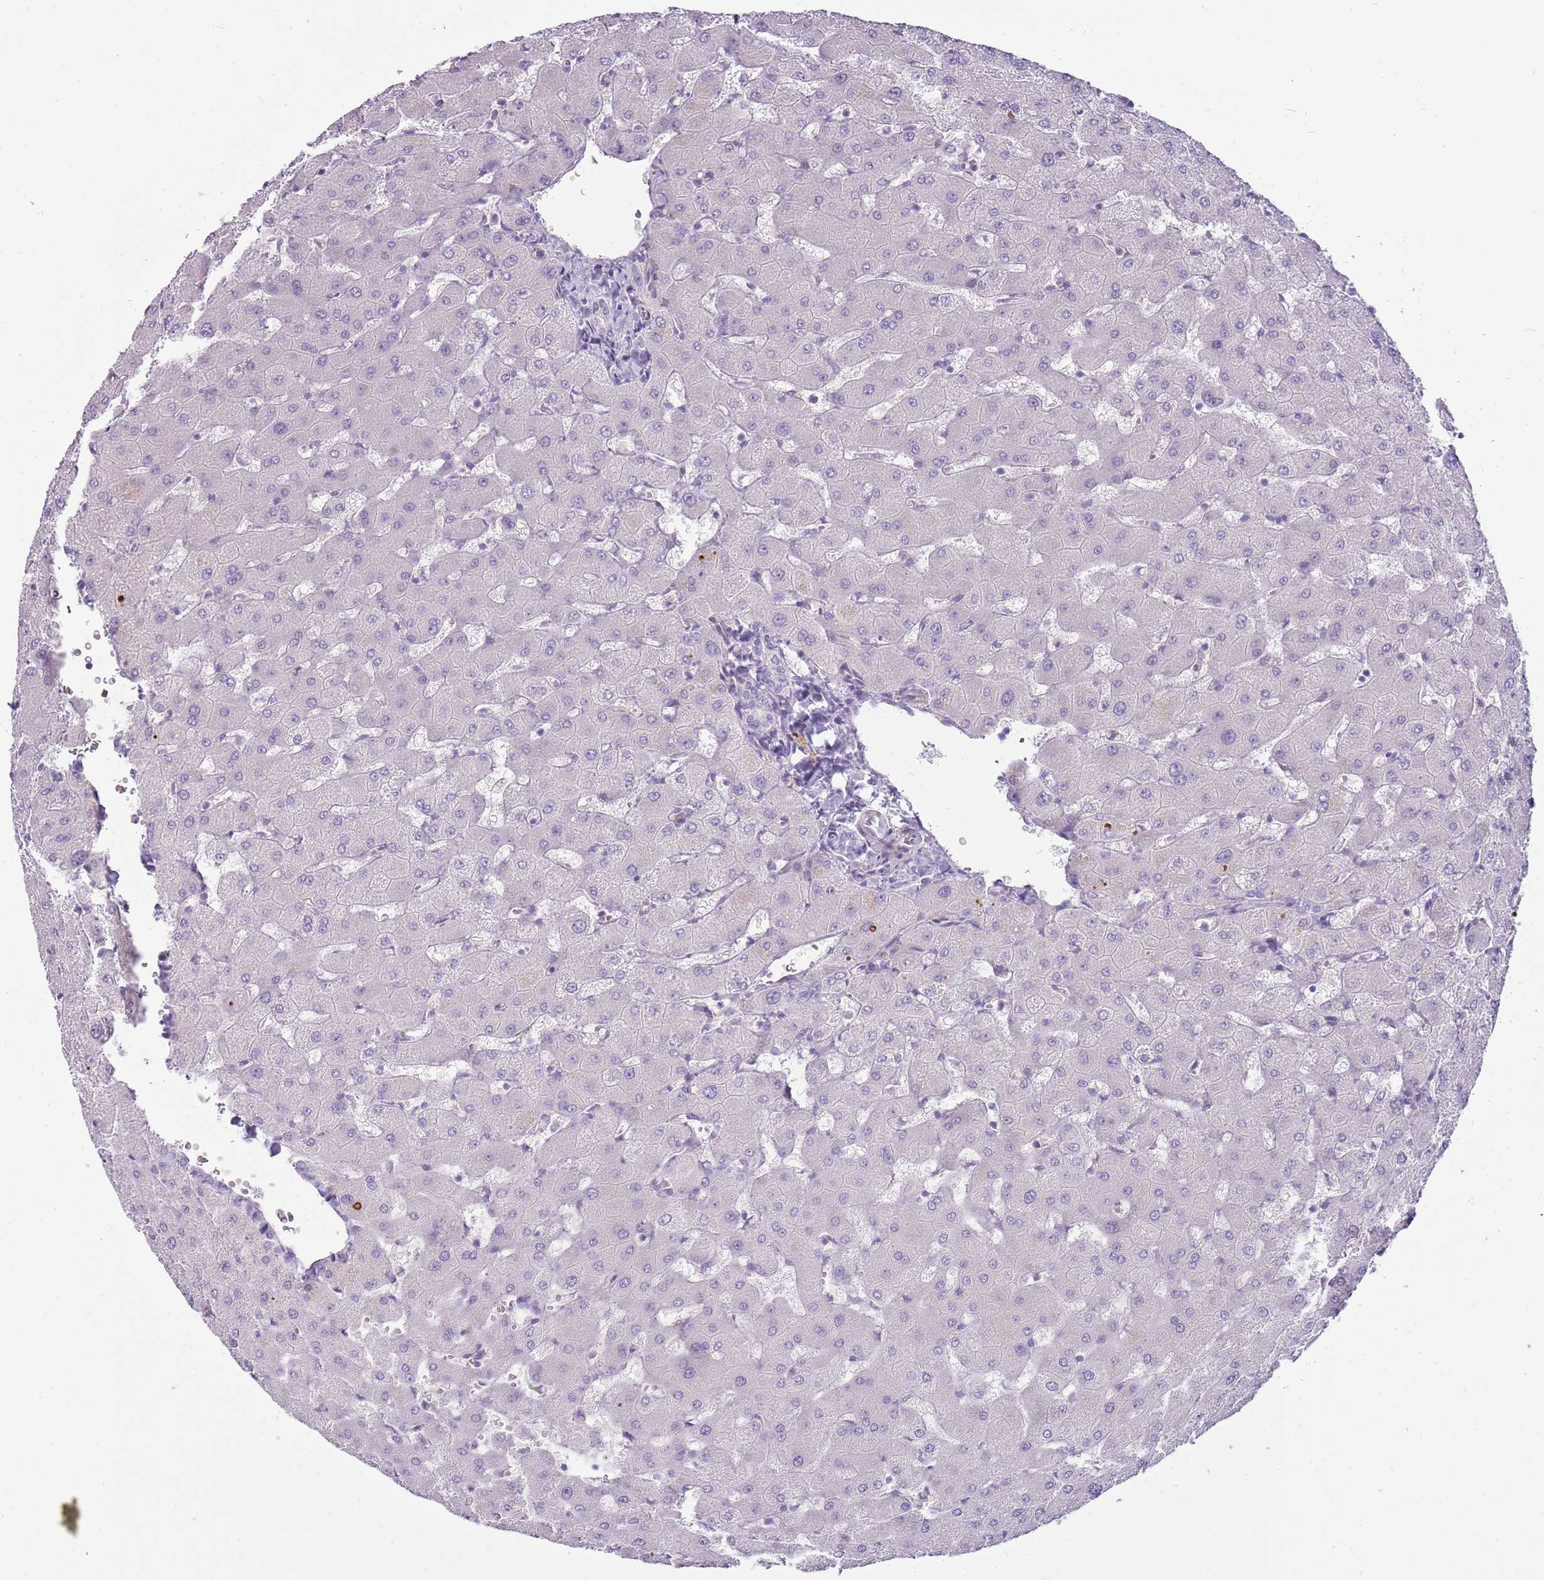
{"staining": {"intensity": "negative", "quantity": "none", "location": "none"}, "tissue": "liver", "cell_type": "Cholangiocytes", "image_type": "normal", "snomed": [{"axis": "morphology", "description": "Normal tissue, NOS"}, {"axis": "topography", "description": "Liver"}], "caption": "Liver was stained to show a protein in brown. There is no significant positivity in cholangiocytes.", "gene": "DIPK1C", "patient": {"sex": "female", "age": 63}}